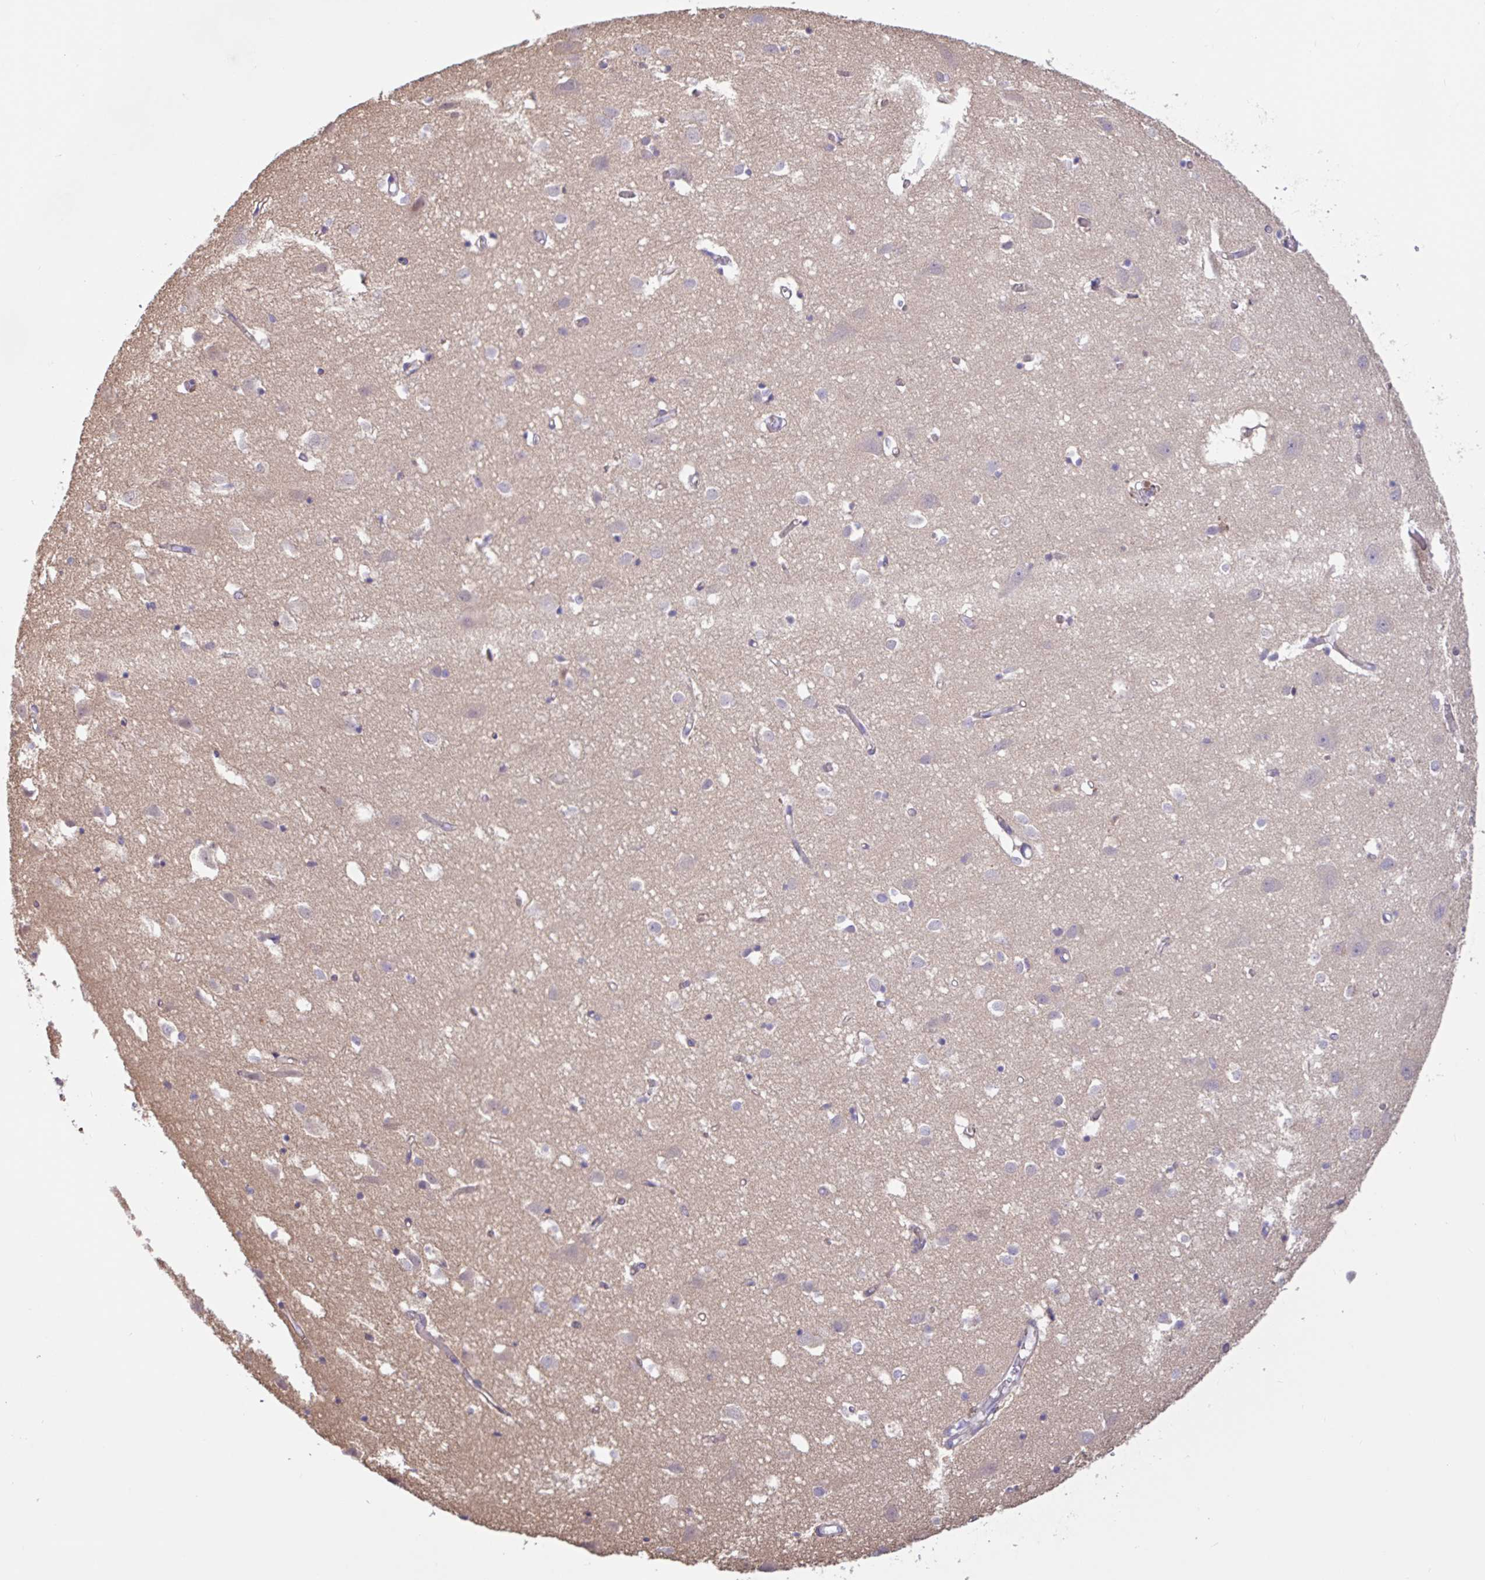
{"staining": {"intensity": "negative", "quantity": "none", "location": "none"}, "tissue": "cerebral cortex", "cell_type": "Endothelial cells", "image_type": "normal", "snomed": [{"axis": "morphology", "description": "Normal tissue, NOS"}, {"axis": "topography", "description": "Cerebral cortex"}], "caption": "High power microscopy micrograph of an IHC image of benign cerebral cortex, revealing no significant positivity in endothelial cells.", "gene": "PLCD4", "patient": {"sex": "male", "age": 70}}